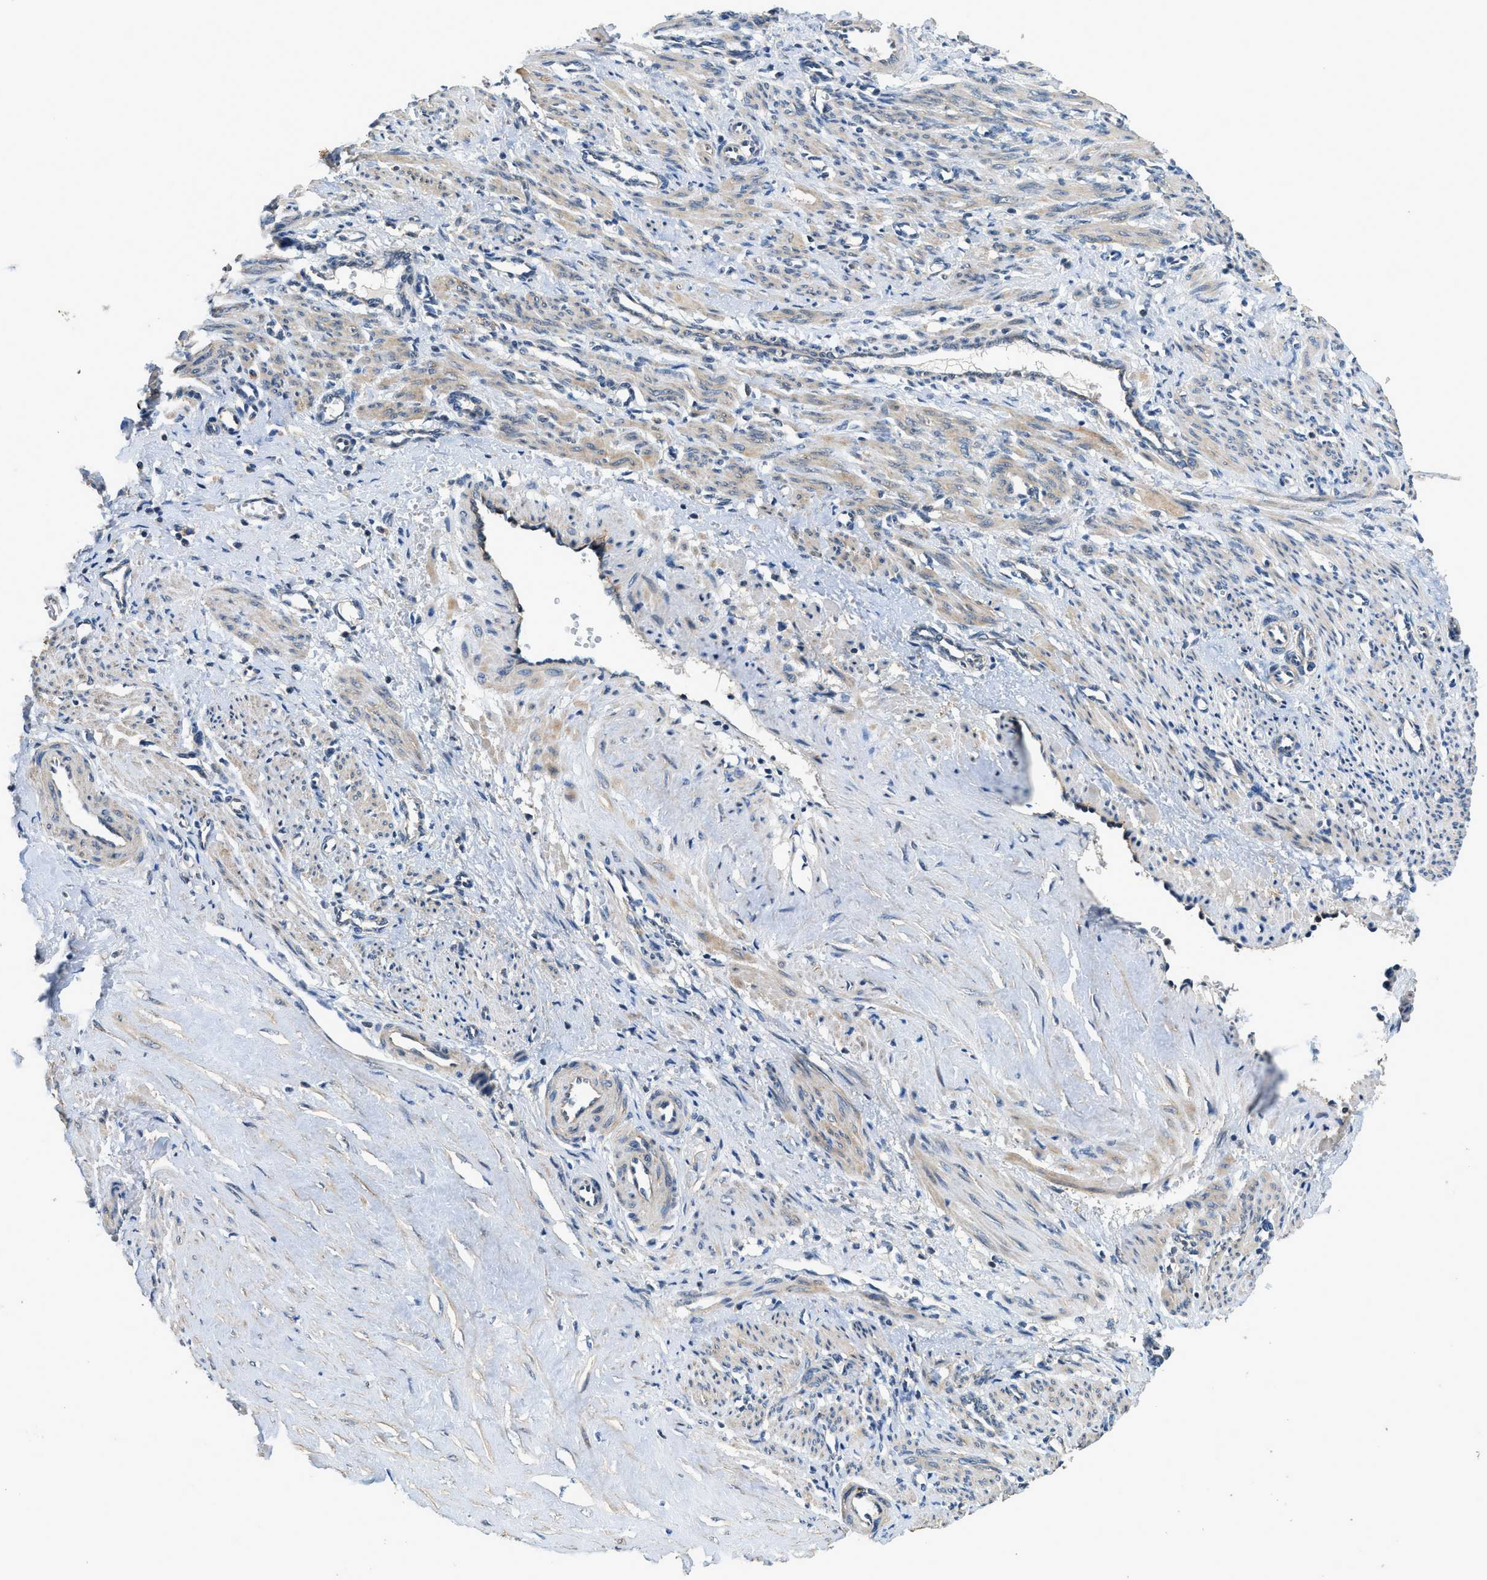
{"staining": {"intensity": "weak", "quantity": ">75%", "location": "cytoplasmic/membranous"}, "tissue": "smooth muscle", "cell_type": "Smooth muscle cells", "image_type": "normal", "snomed": [{"axis": "morphology", "description": "Normal tissue, NOS"}, {"axis": "topography", "description": "Endometrium"}], "caption": "Brown immunohistochemical staining in benign human smooth muscle demonstrates weak cytoplasmic/membranous expression in approximately >75% of smooth muscle cells. Nuclei are stained in blue.", "gene": "SSH2", "patient": {"sex": "female", "age": 33}}